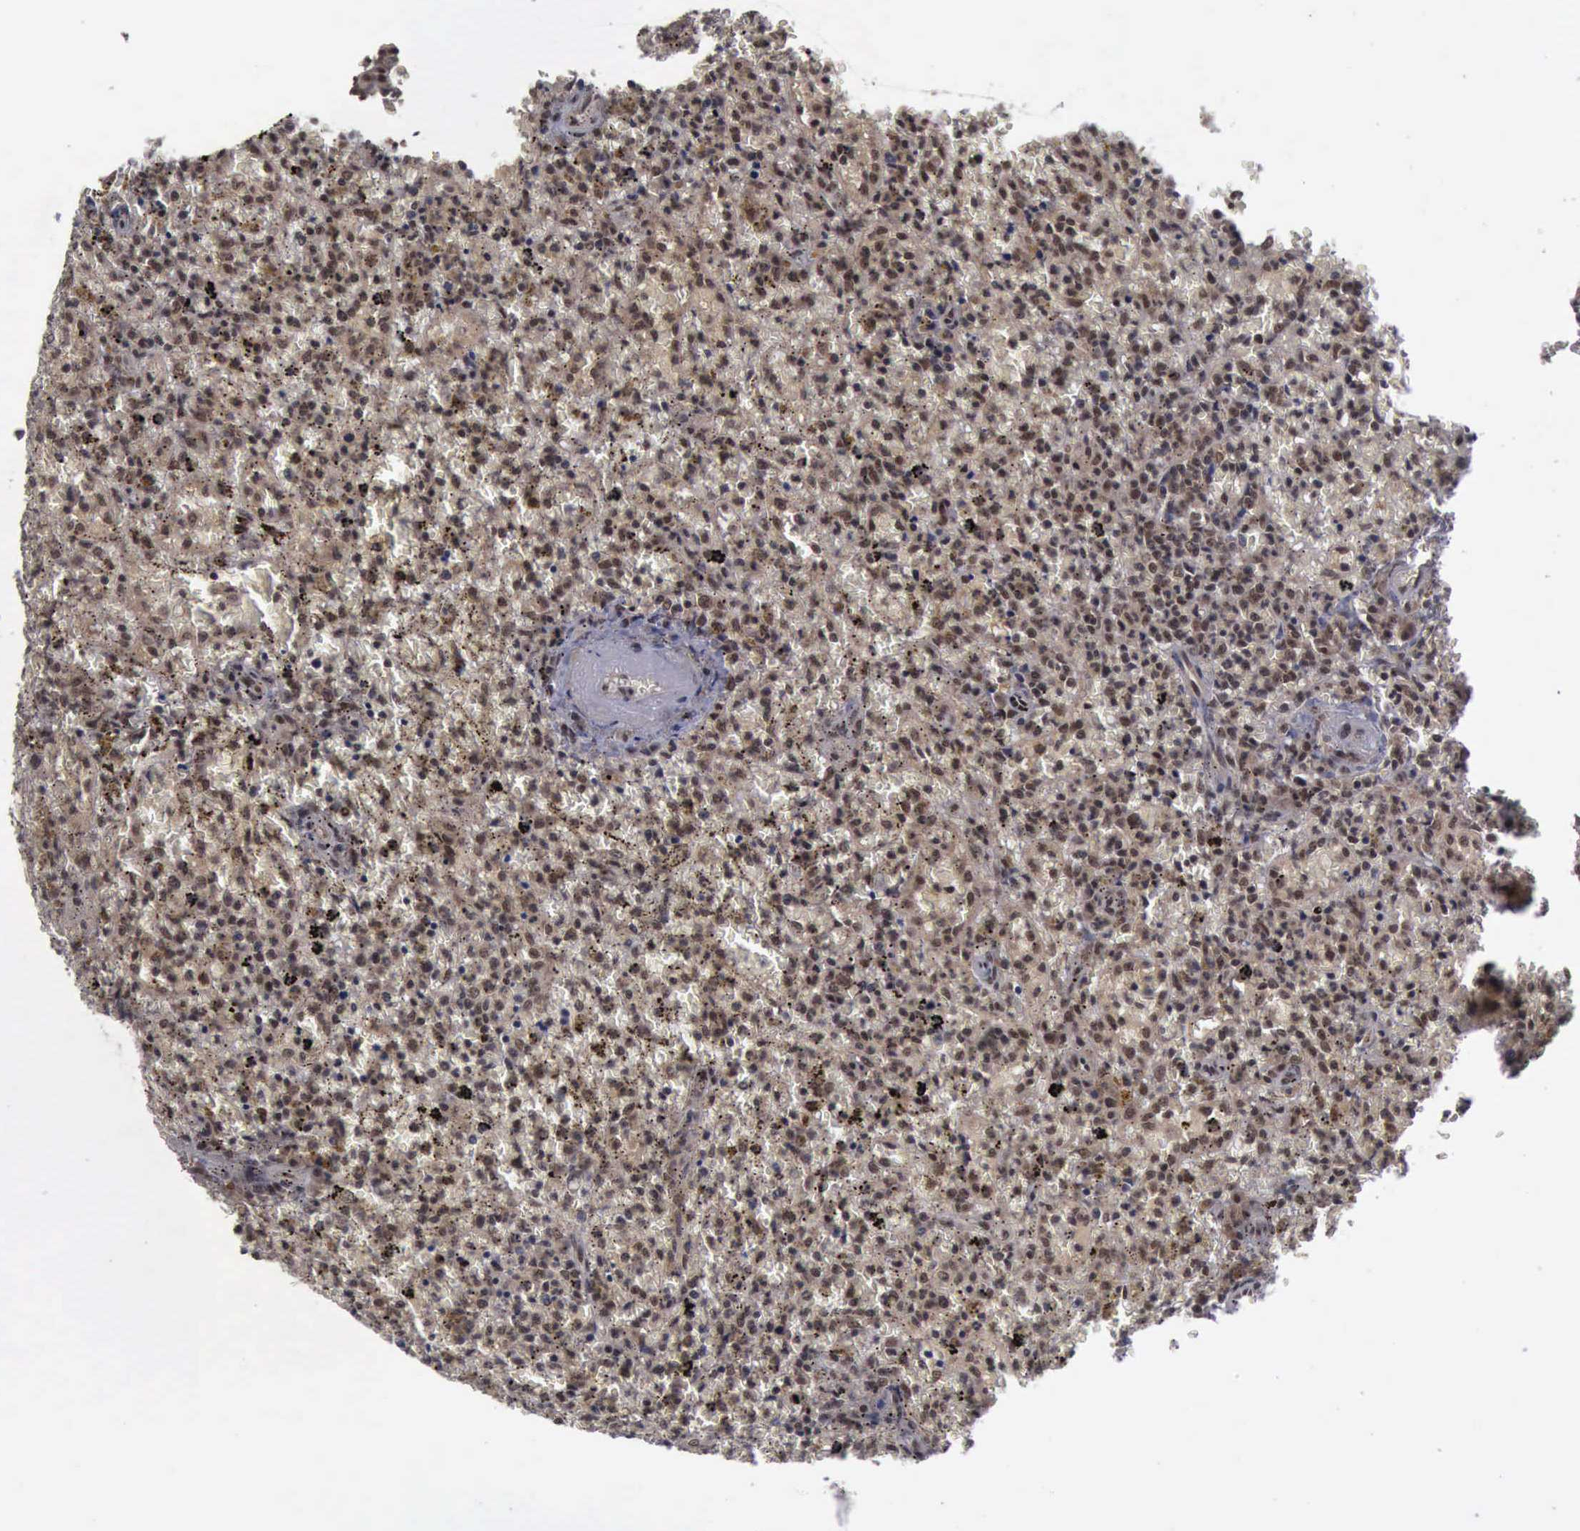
{"staining": {"intensity": "strong", "quantity": ">75%", "location": "cytoplasmic/membranous,nuclear"}, "tissue": "lymphoma", "cell_type": "Tumor cells", "image_type": "cancer", "snomed": [{"axis": "morphology", "description": "Malignant lymphoma, non-Hodgkin's type, High grade"}, {"axis": "topography", "description": "Spleen"}, {"axis": "topography", "description": "Lymph node"}], "caption": "Brown immunohistochemical staining in human malignant lymphoma, non-Hodgkin's type (high-grade) reveals strong cytoplasmic/membranous and nuclear staining in approximately >75% of tumor cells.", "gene": "ATM", "patient": {"sex": "female", "age": 70}}